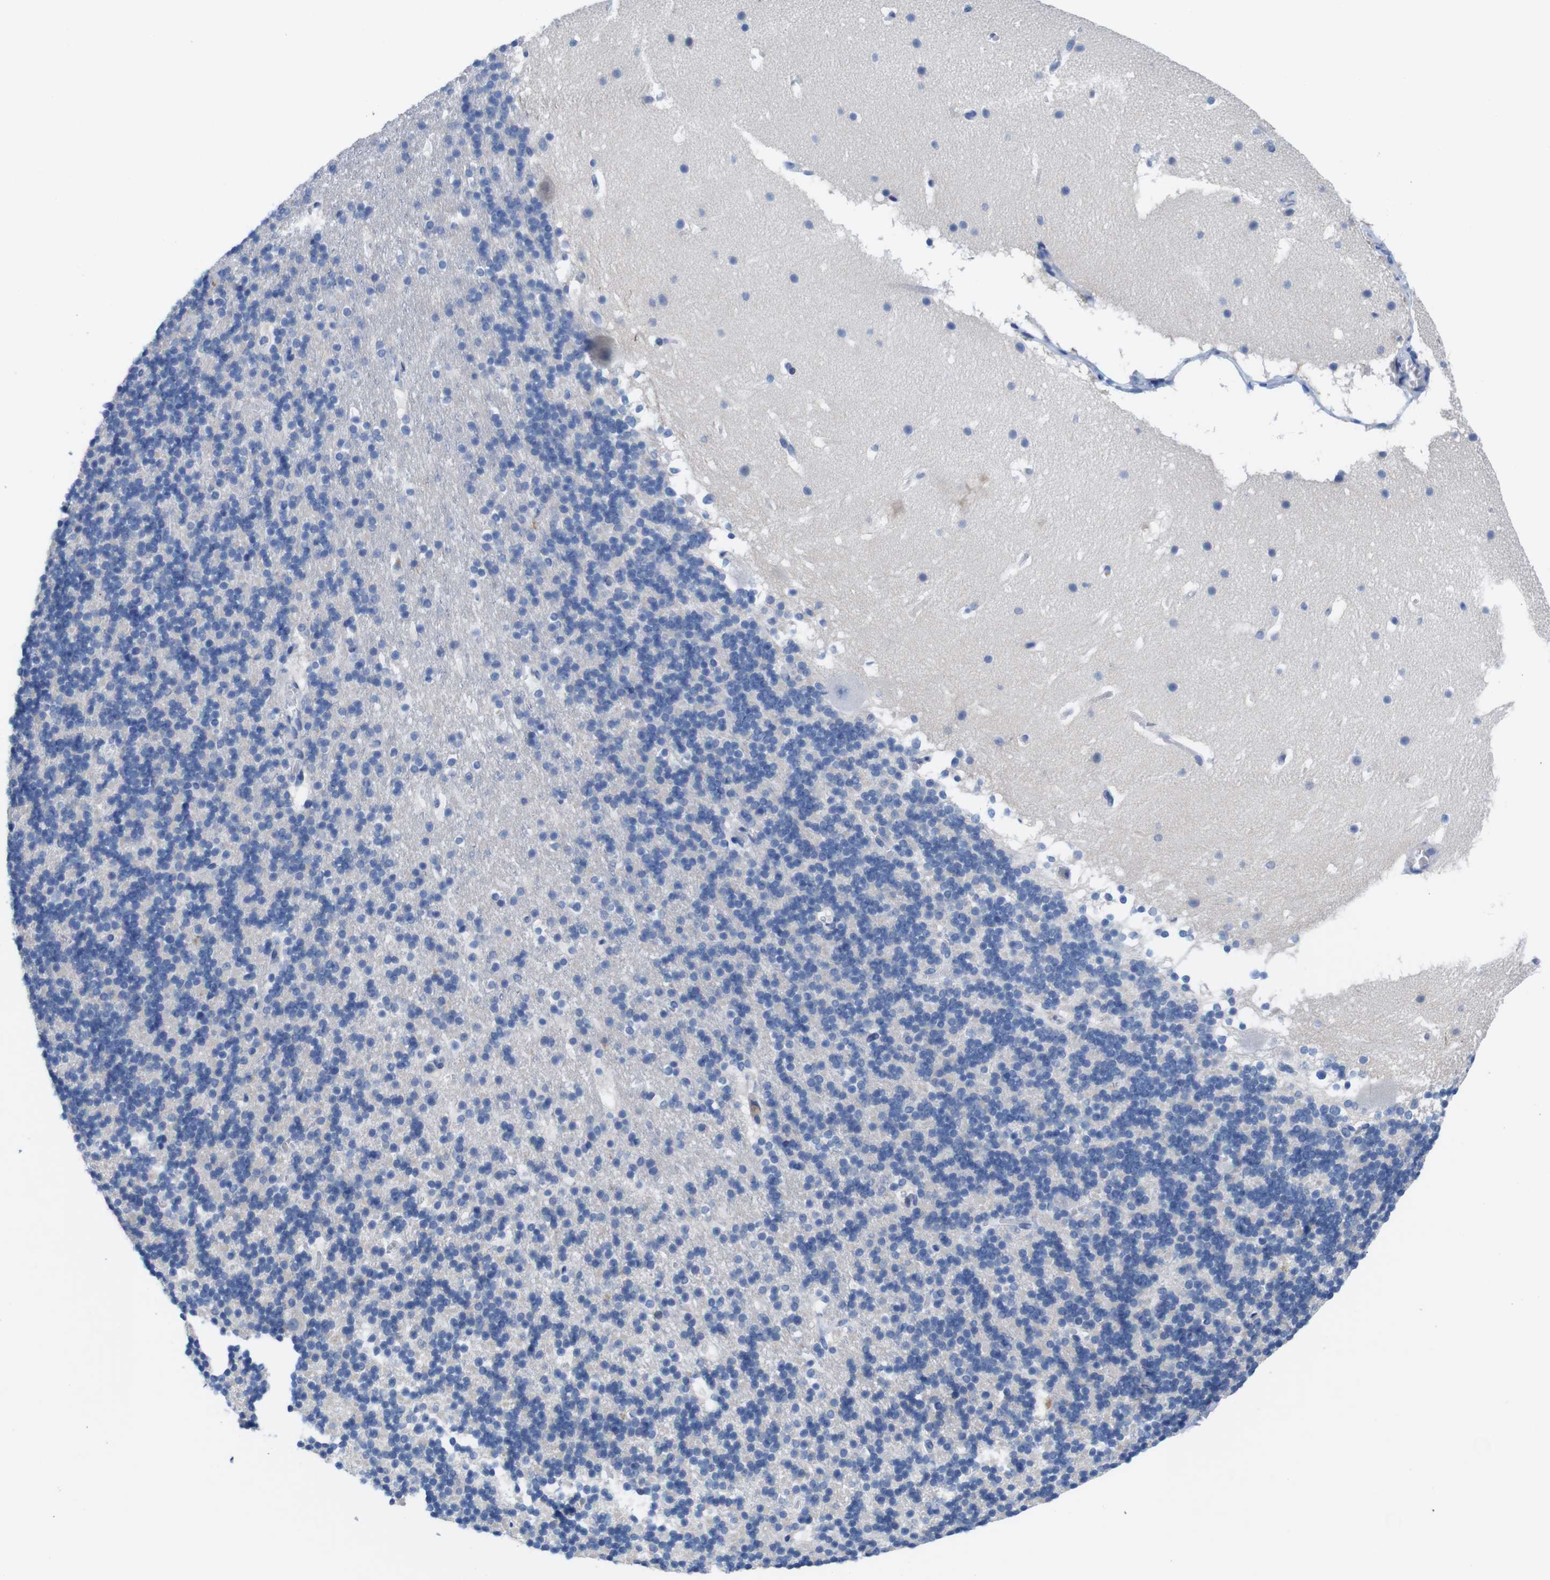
{"staining": {"intensity": "negative", "quantity": "none", "location": "none"}, "tissue": "cerebellum", "cell_type": "Cells in granular layer", "image_type": "normal", "snomed": [{"axis": "morphology", "description": "Normal tissue, NOS"}, {"axis": "topography", "description": "Cerebellum"}], "caption": "Immunohistochemical staining of normal cerebellum exhibits no significant expression in cells in granular layer. The staining is performed using DAB (3,3'-diaminobenzidine) brown chromogen with nuclei counter-stained in using hematoxylin.", "gene": "C1RL", "patient": {"sex": "male", "age": 45}}